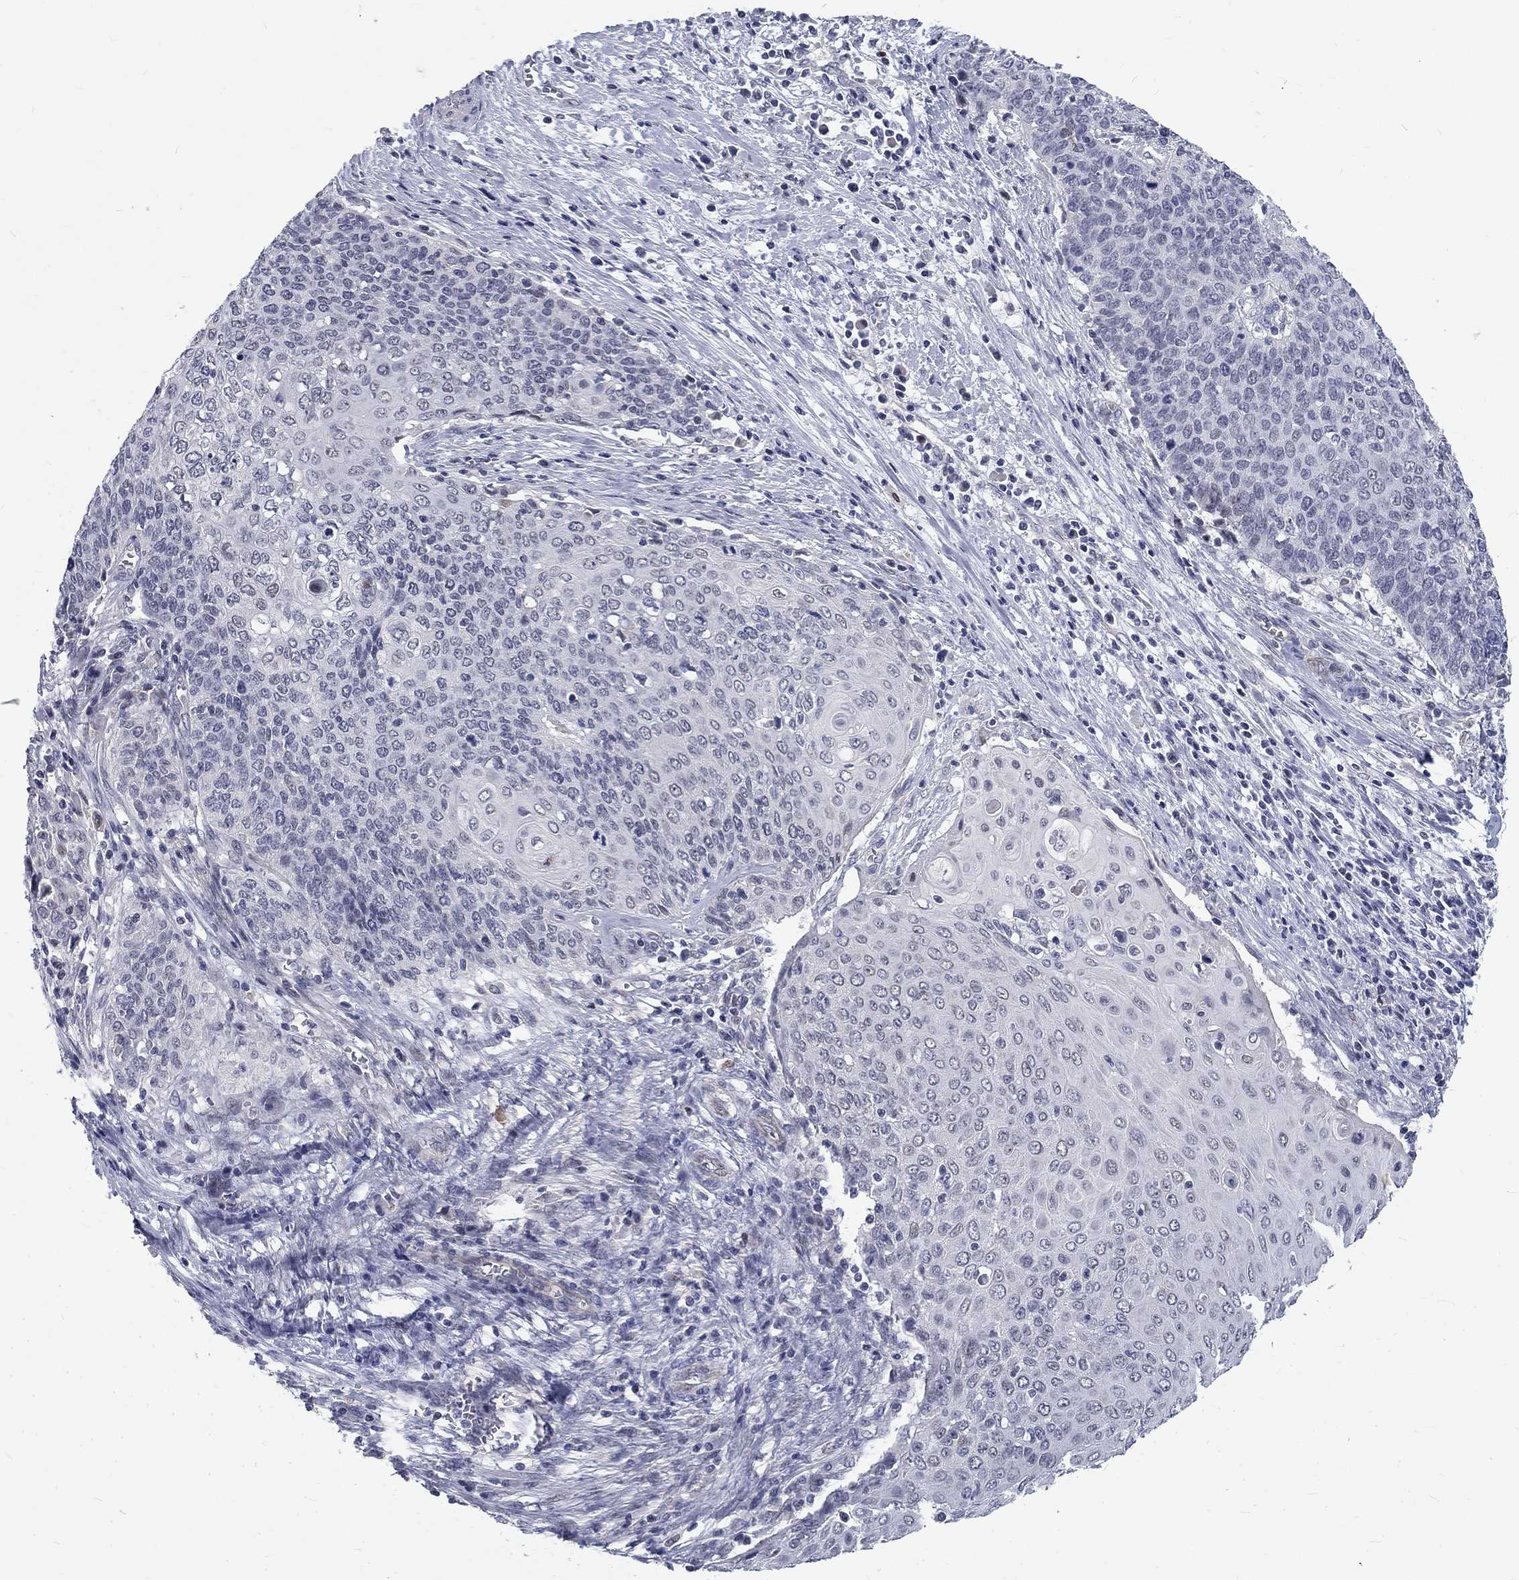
{"staining": {"intensity": "negative", "quantity": "none", "location": "none"}, "tissue": "cervical cancer", "cell_type": "Tumor cells", "image_type": "cancer", "snomed": [{"axis": "morphology", "description": "Squamous cell carcinoma, NOS"}, {"axis": "topography", "description": "Cervix"}], "caption": "Immunohistochemical staining of cervical squamous cell carcinoma displays no significant expression in tumor cells. (Stains: DAB immunohistochemistry (IHC) with hematoxylin counter stain, Microscopy: brightfield microscopy at high magnification).", "gene": "PHKA1", "patient": {"sex": "female", "age": 39}}